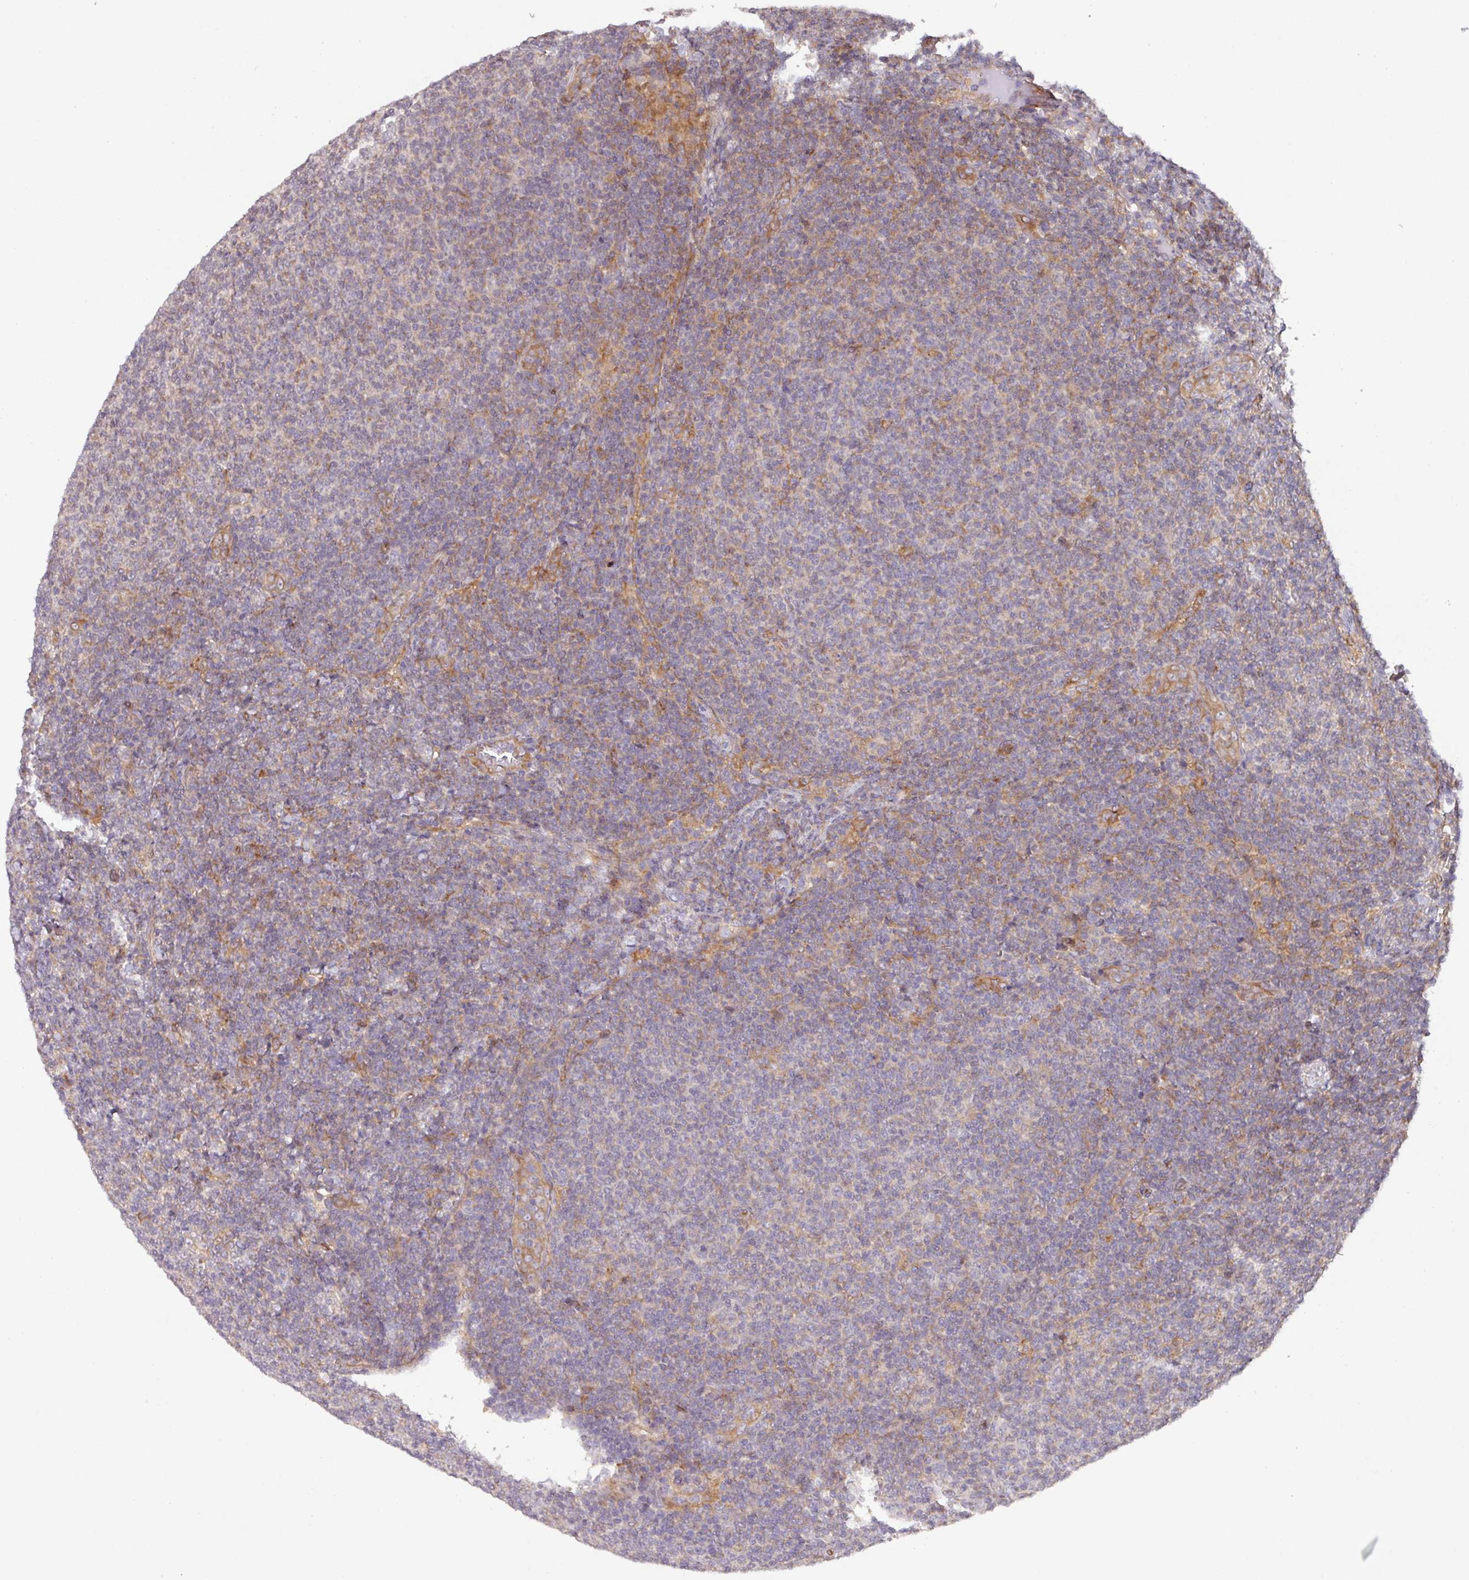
{"staining": {"intensity": "weak", "quantity": "25%-75%", "location": "cytoplasmic/membranous"}, "tissue": "lymphoma", "cell_type": "Tumor cells", "image_type": "cancer", "snomed": [{"axis": "morphology", "description": "Malignant lymphoma, non-Hodgkin's type, Low grade"}, {"axis": "topography", "description": "Lymph node"}], "caption": "High-power microscopy captured an IHC photomicrograph of lymphoma, revealing weak cytoplasmic/membranous staining in about 25%-75% of tumor cells. (Stains: DAB (3,3'-diaminobenzidine) in brown, nuclei in blue, Microscopy: brightfield microscopy at high magnification).", "gene": "CYFIP2", "patient": {"sex": "male", "age": 66}}